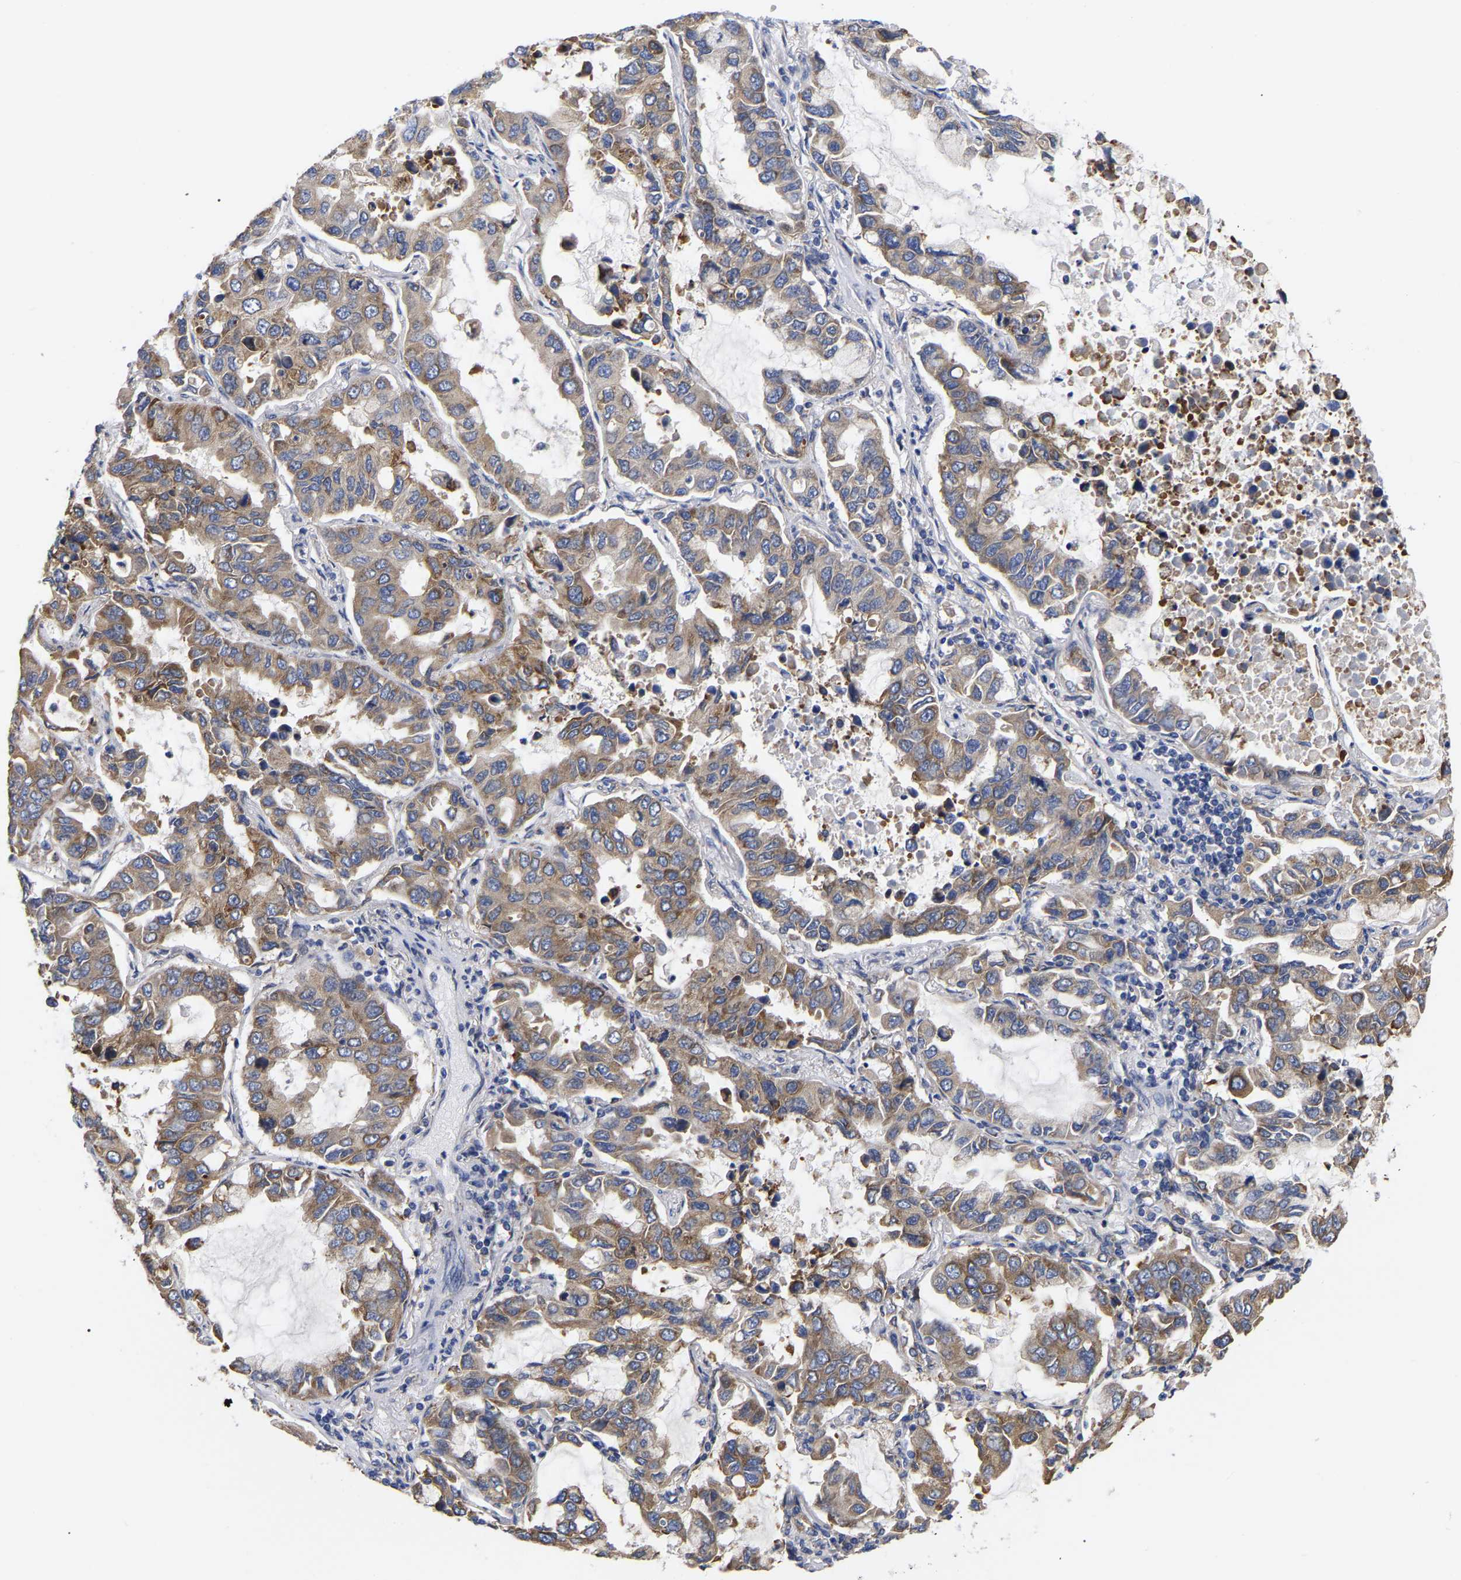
{"staining": {"intensity": "moderate", "quantity": ">75%", "location": "cytoplasmic/membranous"}, "tissue": "lung cancer", "cell_type": "Tumor cells", "image_type": "cancer", "snomed": [{"axis": "morphology", "description": "Adenocarcinoma, NOS"}, {"axis": "topography", "description": "Lung"}], "caption": "This is a micrograph of immunohistochemistry staining of lung adenocarcinoma, which shows moderate expression in the cytoplasmic/membranous of tumor cells.", "gene": "CFAP298", "patient": {"sex": "male", "age": 64}}